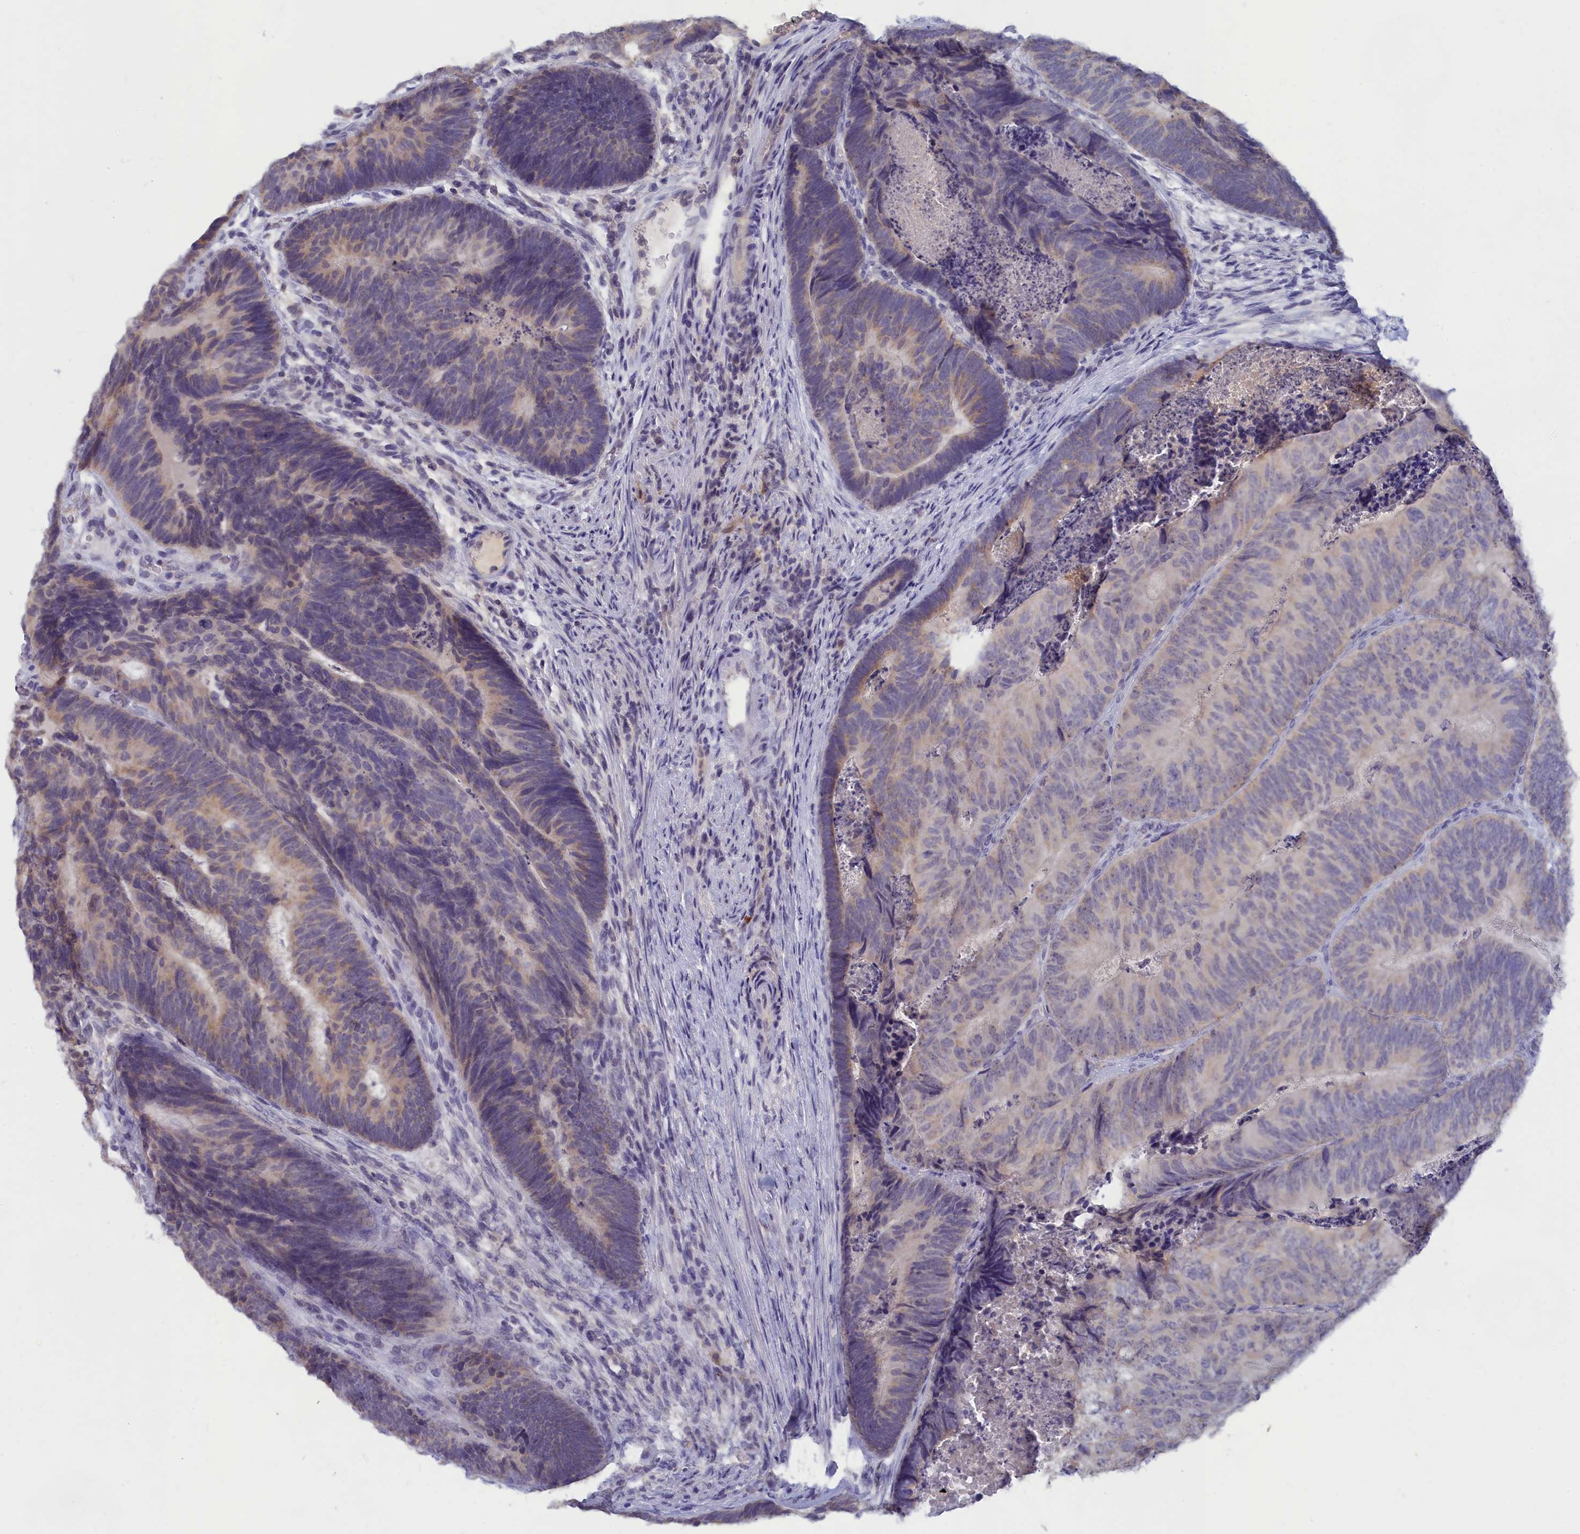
{"staining": {"intensity": "weak", "quantity": "25%-75%", "location": "cytoplasmic/membranous"}, "tissue": "colorectal cancer", "cell_type": "Tumor cells", "image_type": "cancer", "snomed": [{"axis": "morphology", "description": "Adenocarcinoma, NOS"}, {"axis": "topography", "description": "Colon"}], "caption": "Colorectal adenocarcinoma stained for a protein (brown) exhibits weak cytoplasmic/membranous positive expression in about 25%-75% of tumor cells.", "gene": "LRIF1", "patient": {"sex": "female", "age": 67}}